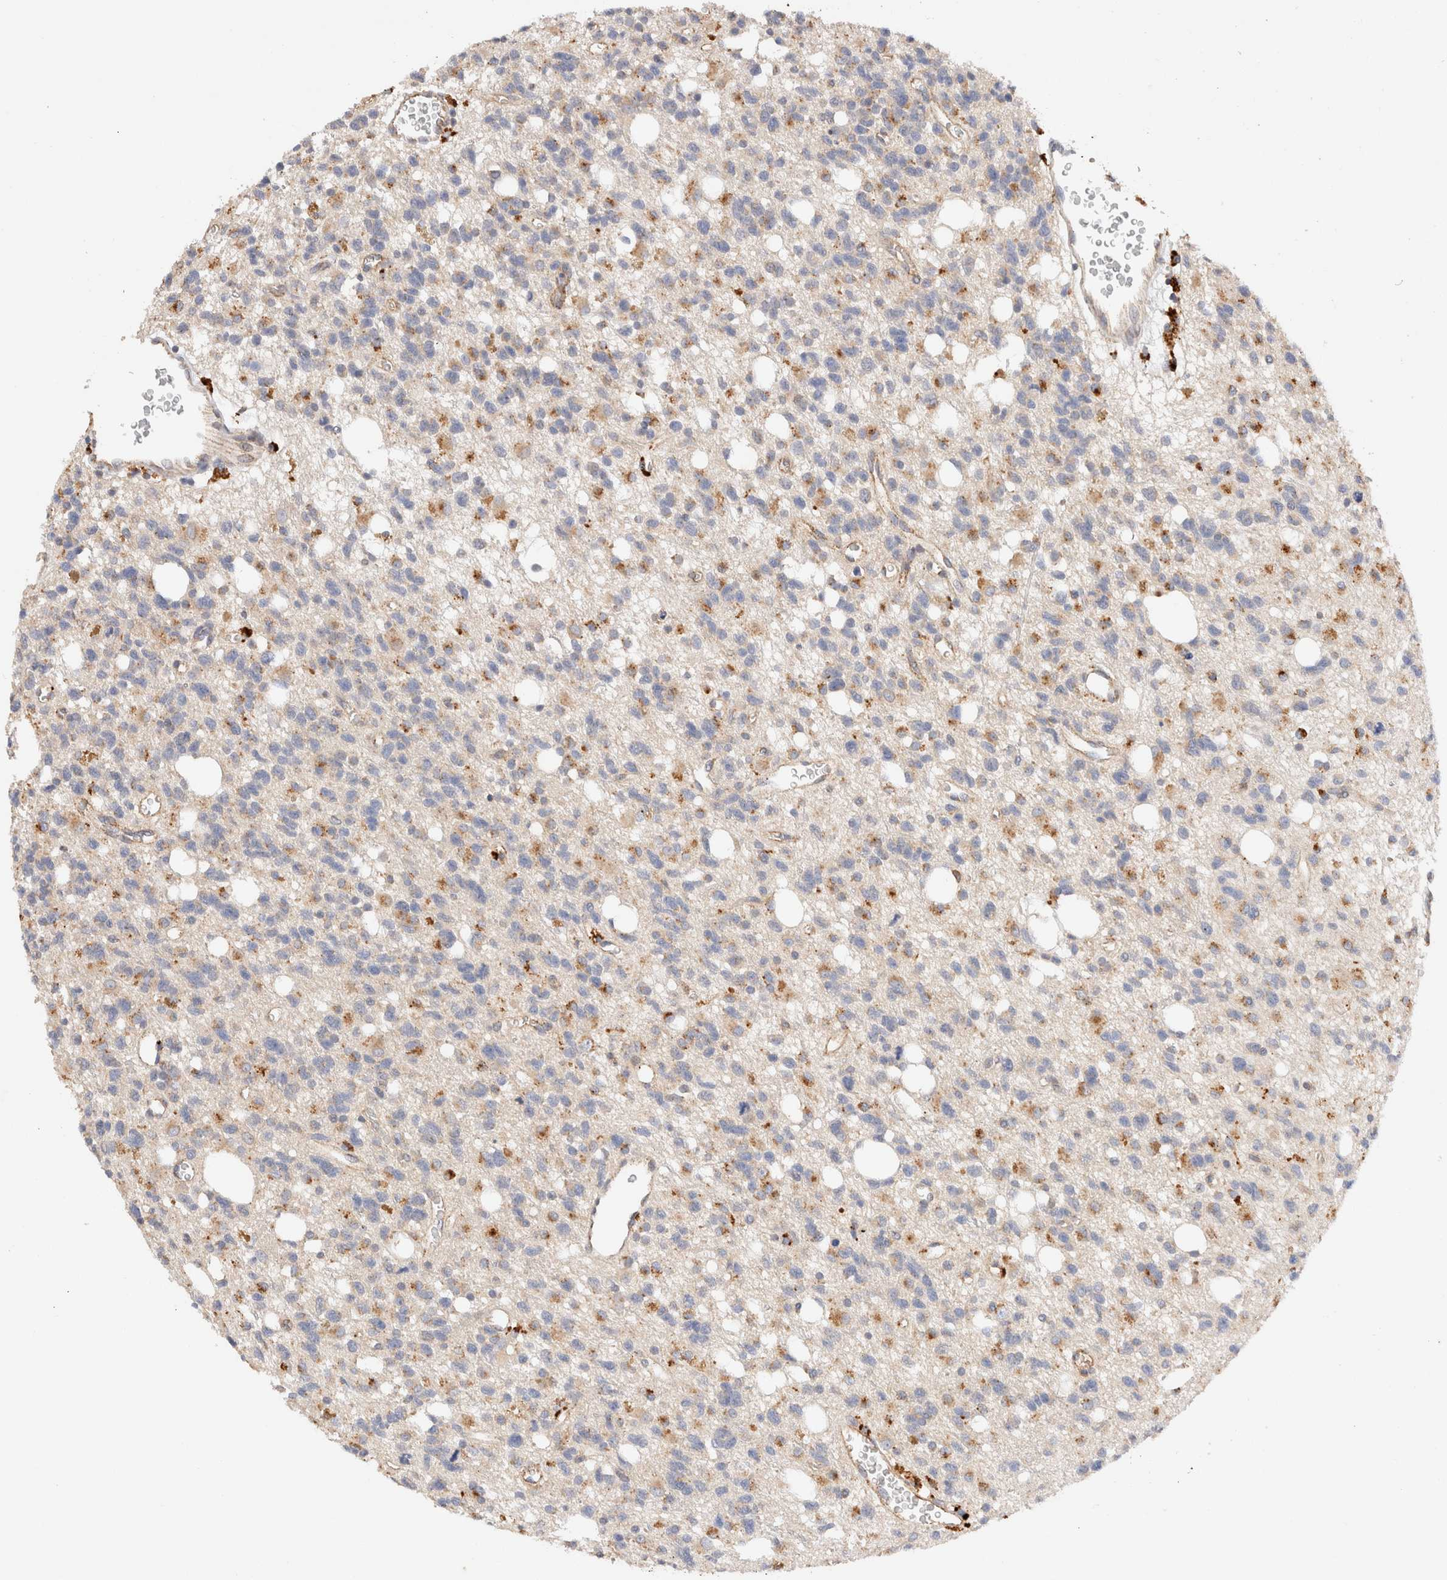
{"staining": {"intensity": "moderate", "quantity": "<25%", "location": "cytoplasmic/membranous"}, "tissue": "glioma", "cell_type": "Tumor cells", "image_type": "cancer", "snomed": [{"axis": "morphology", "description": "Glioma, malignant, High grade"}, {"axis": "topography", "description": "Brain"}], "caption": "IHC of human malignant high-grade glioma exhibits low levels of moderate cytoplasmic/membranous staining in approximately <25% of tumor cells.", "gene": "RABEPK", "patient": {"sex": "female", "age": 62}}